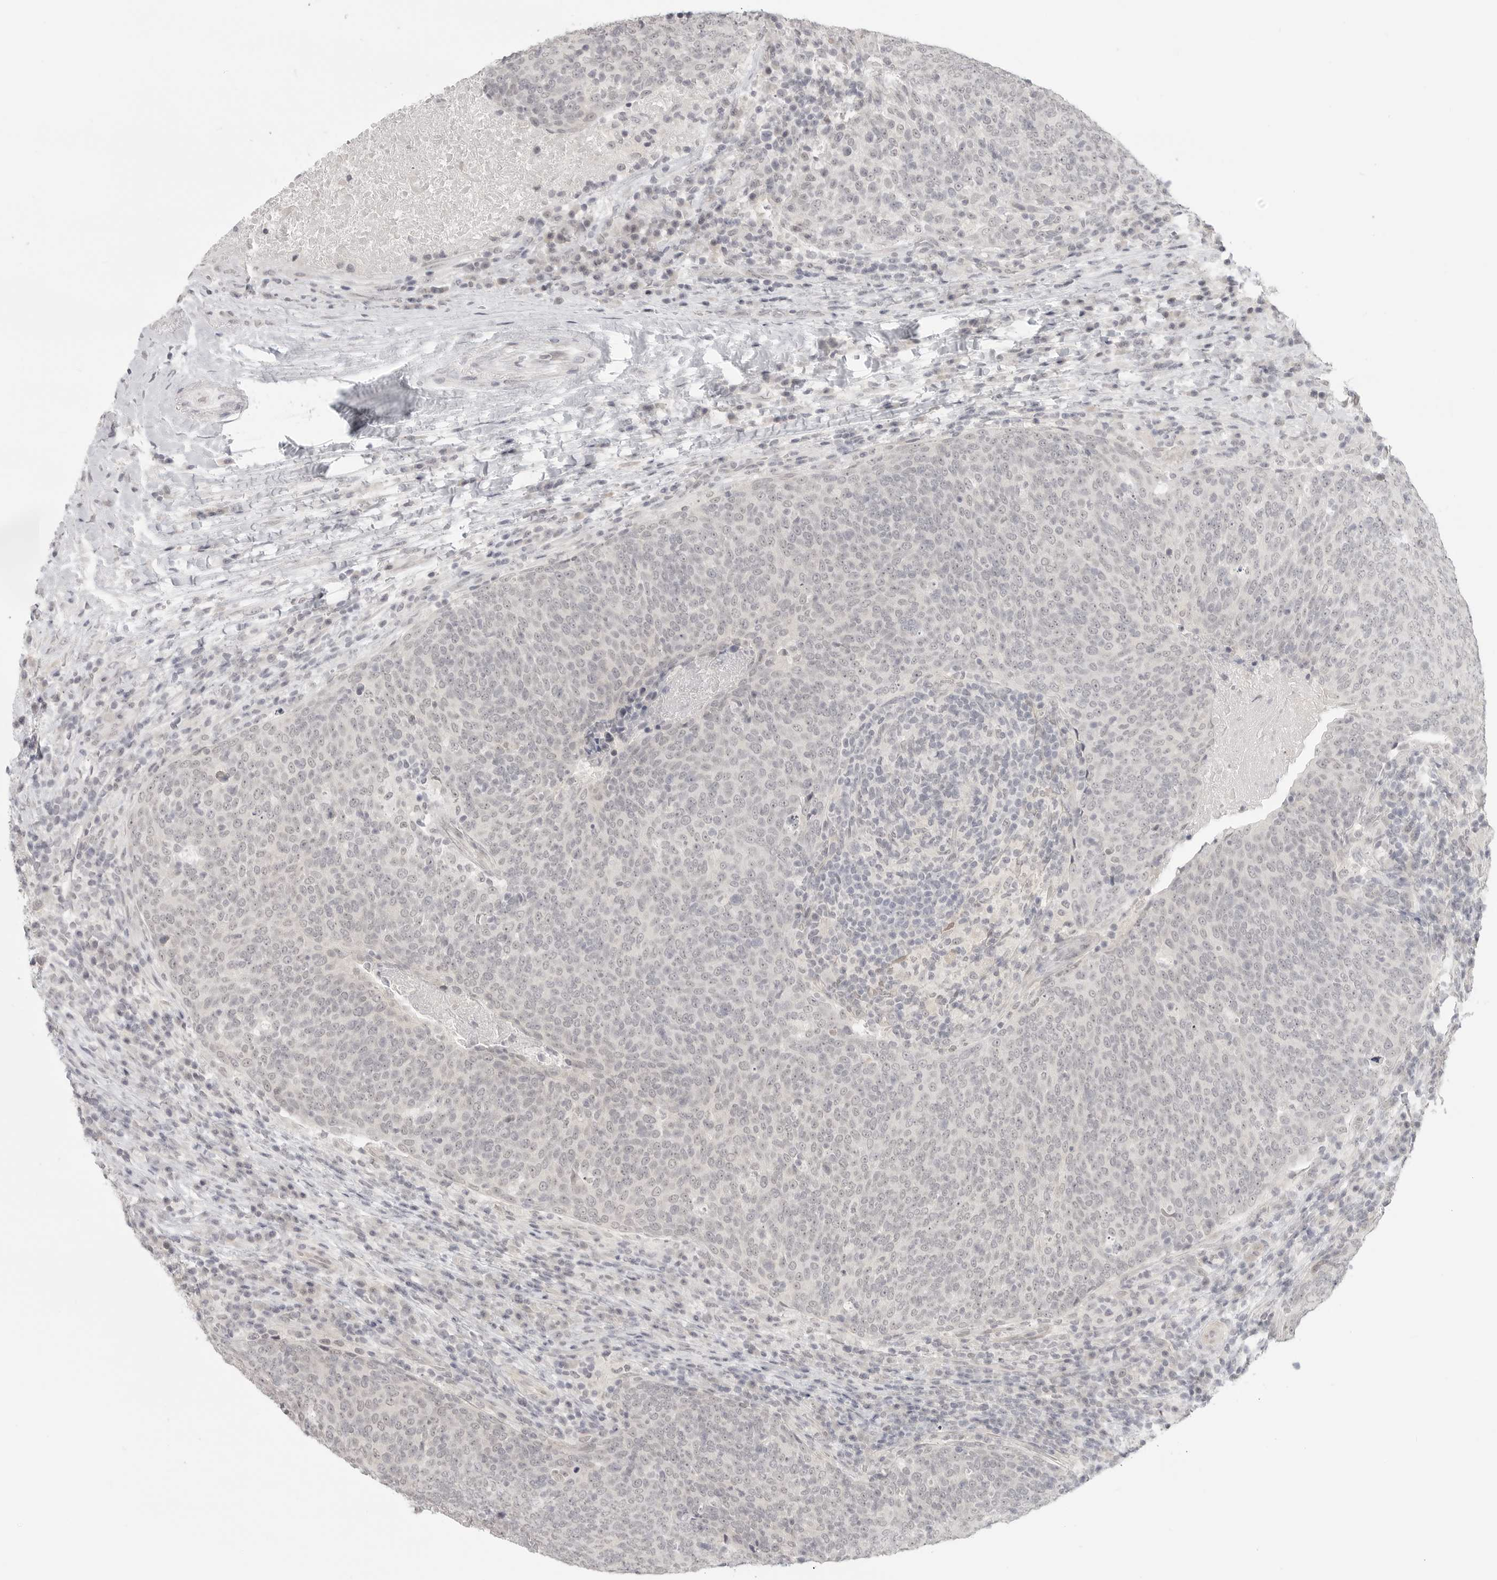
{"staining": {"intensity": "negative", "quantity": "none", "location": "none"}, "tissue": "head and neck cancer", "cell_type": "Tumor cells", "image_type": "cancer", "snomed": [{"axis": "morphology", "description": "Squamous cell carcinoma, NOS"}, {"axis": "morphology", "description": "Squamous cell carcinoma, metastatic, NOS"}, {"axis": "topography", "description": "Lymph node"}, {"axis": "topography", "description": "Head-Neck"}], "caption": "This is an immunohistochemistry (IHC) histopathology image of human metastatic squamous cell carcinoma (head and neck). There is no staining in tumor cells.", "gene": "KLK11", "patient": {"sex": "male", "age": 62}}